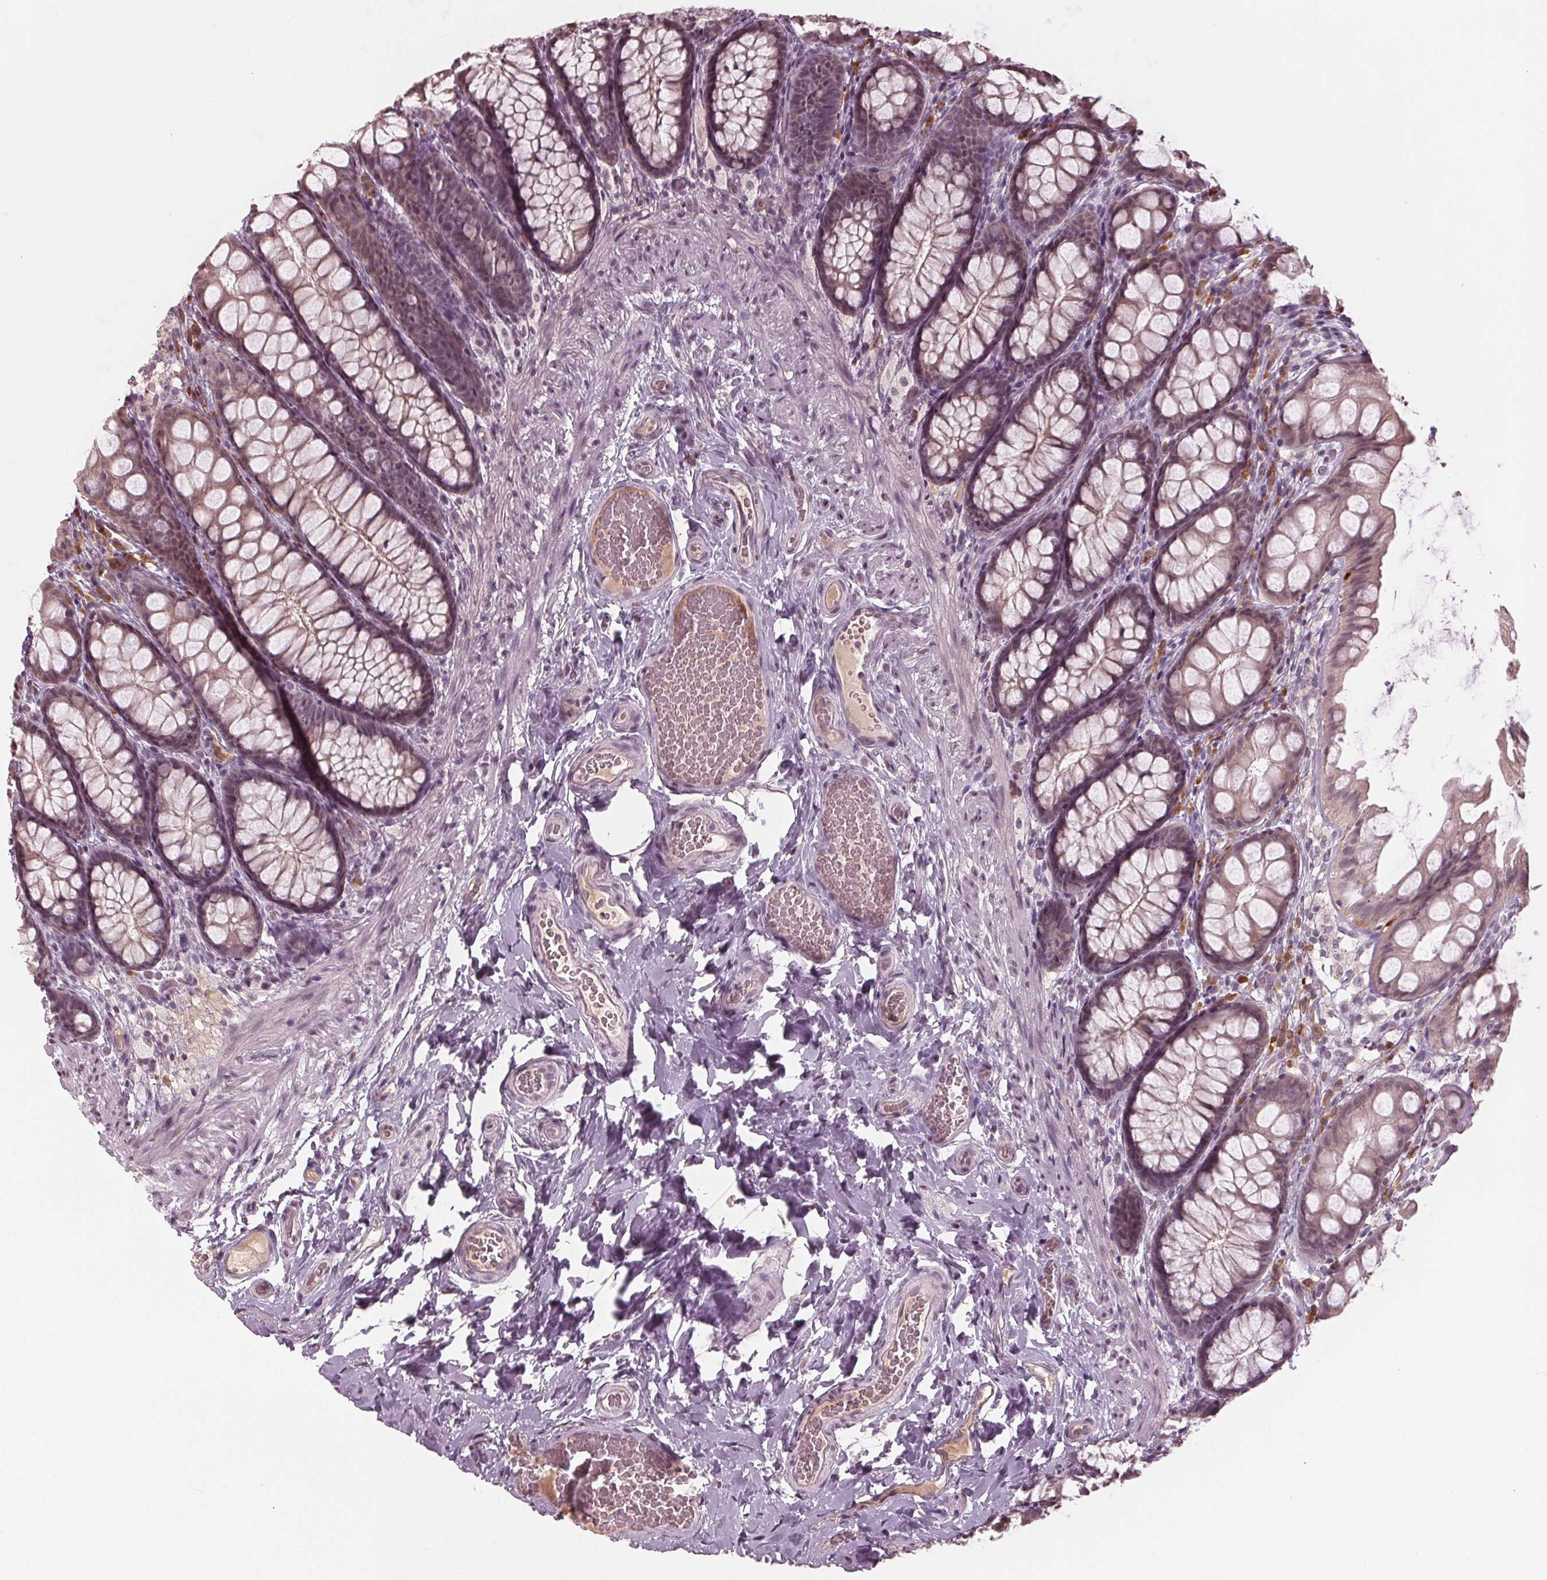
{"staining": {"intensity": "weak", "quantity": "<25%", "location": "cytoplasmic/membranous"}, "tissue": "colon", "cell_type": "Endothelial cells", "image_type": "normal", "snomed": [{"axis": "morphology", "description": "Normal tissue, NOS"}, {"axis": "topography", "description": "Colon"}], "caption": "A photomicrograph of colon stained for a protein shows no brown staining in endothelial cells.", "gene": "CXCL16", "patient": {"sex": "male", "age": 47}}